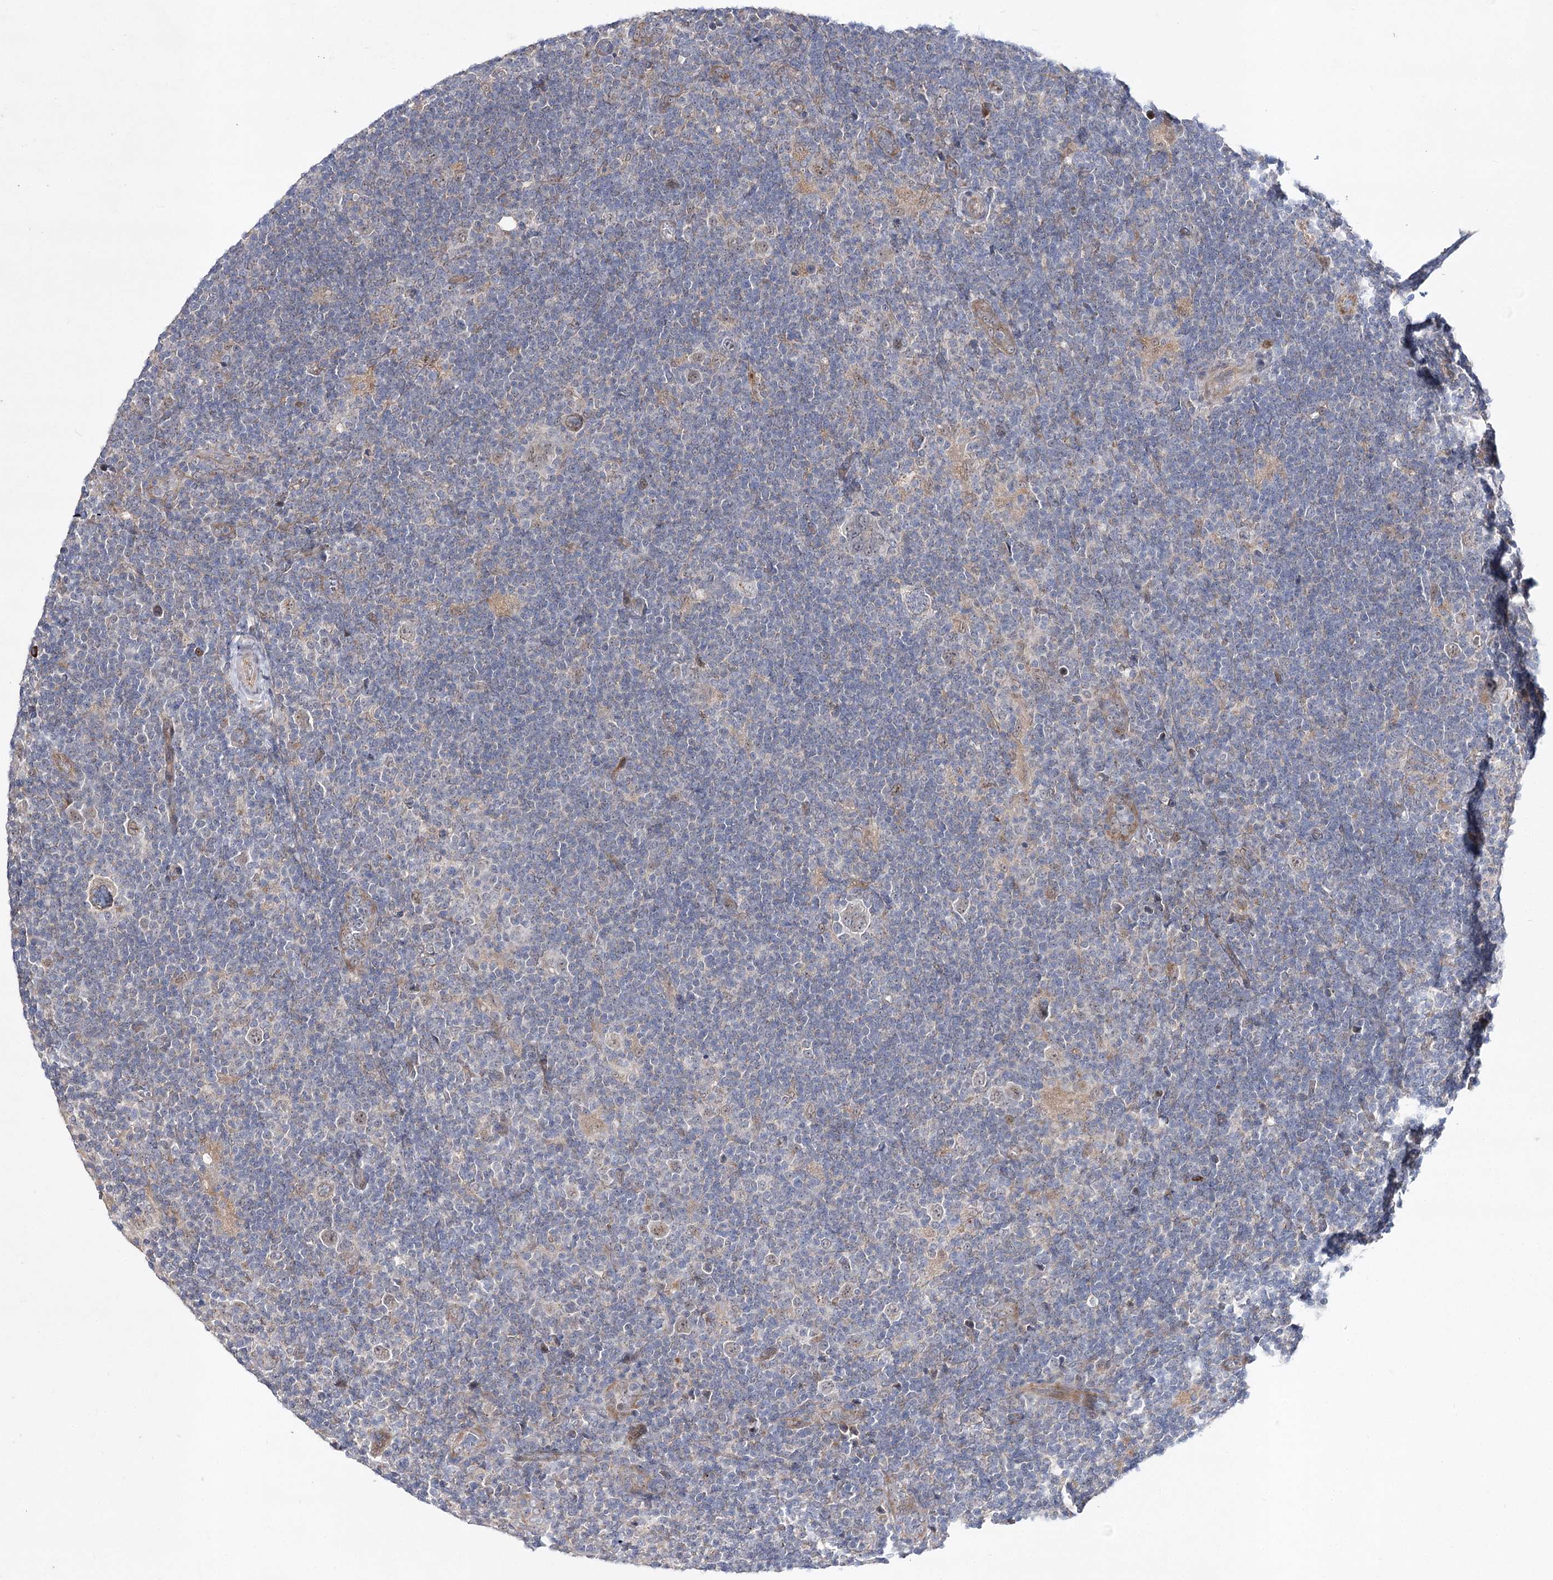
{"staining": {"intensity": "weak", "quantity": "25%-75%", "location": "cytoplasmic/membranous,nuclear"}, "tissue": "lymphoma", "cell_type": "Tumor cells", "image_type": "cancer", "snomed": [{"axis": "morphology", "description": "Hodgkin's disease, NOS"}, {"axis": "topography", "description": "Lymph node"}], "caption": "A brown stain labels weak cytoplasmic/membranous and nuclear positivity of a protein in Hodgkin's disease tumor cells. Nuclei are stained in blue.", "gene": "ARHGAP32", "patient": {"sex": "female", "age": 57}}